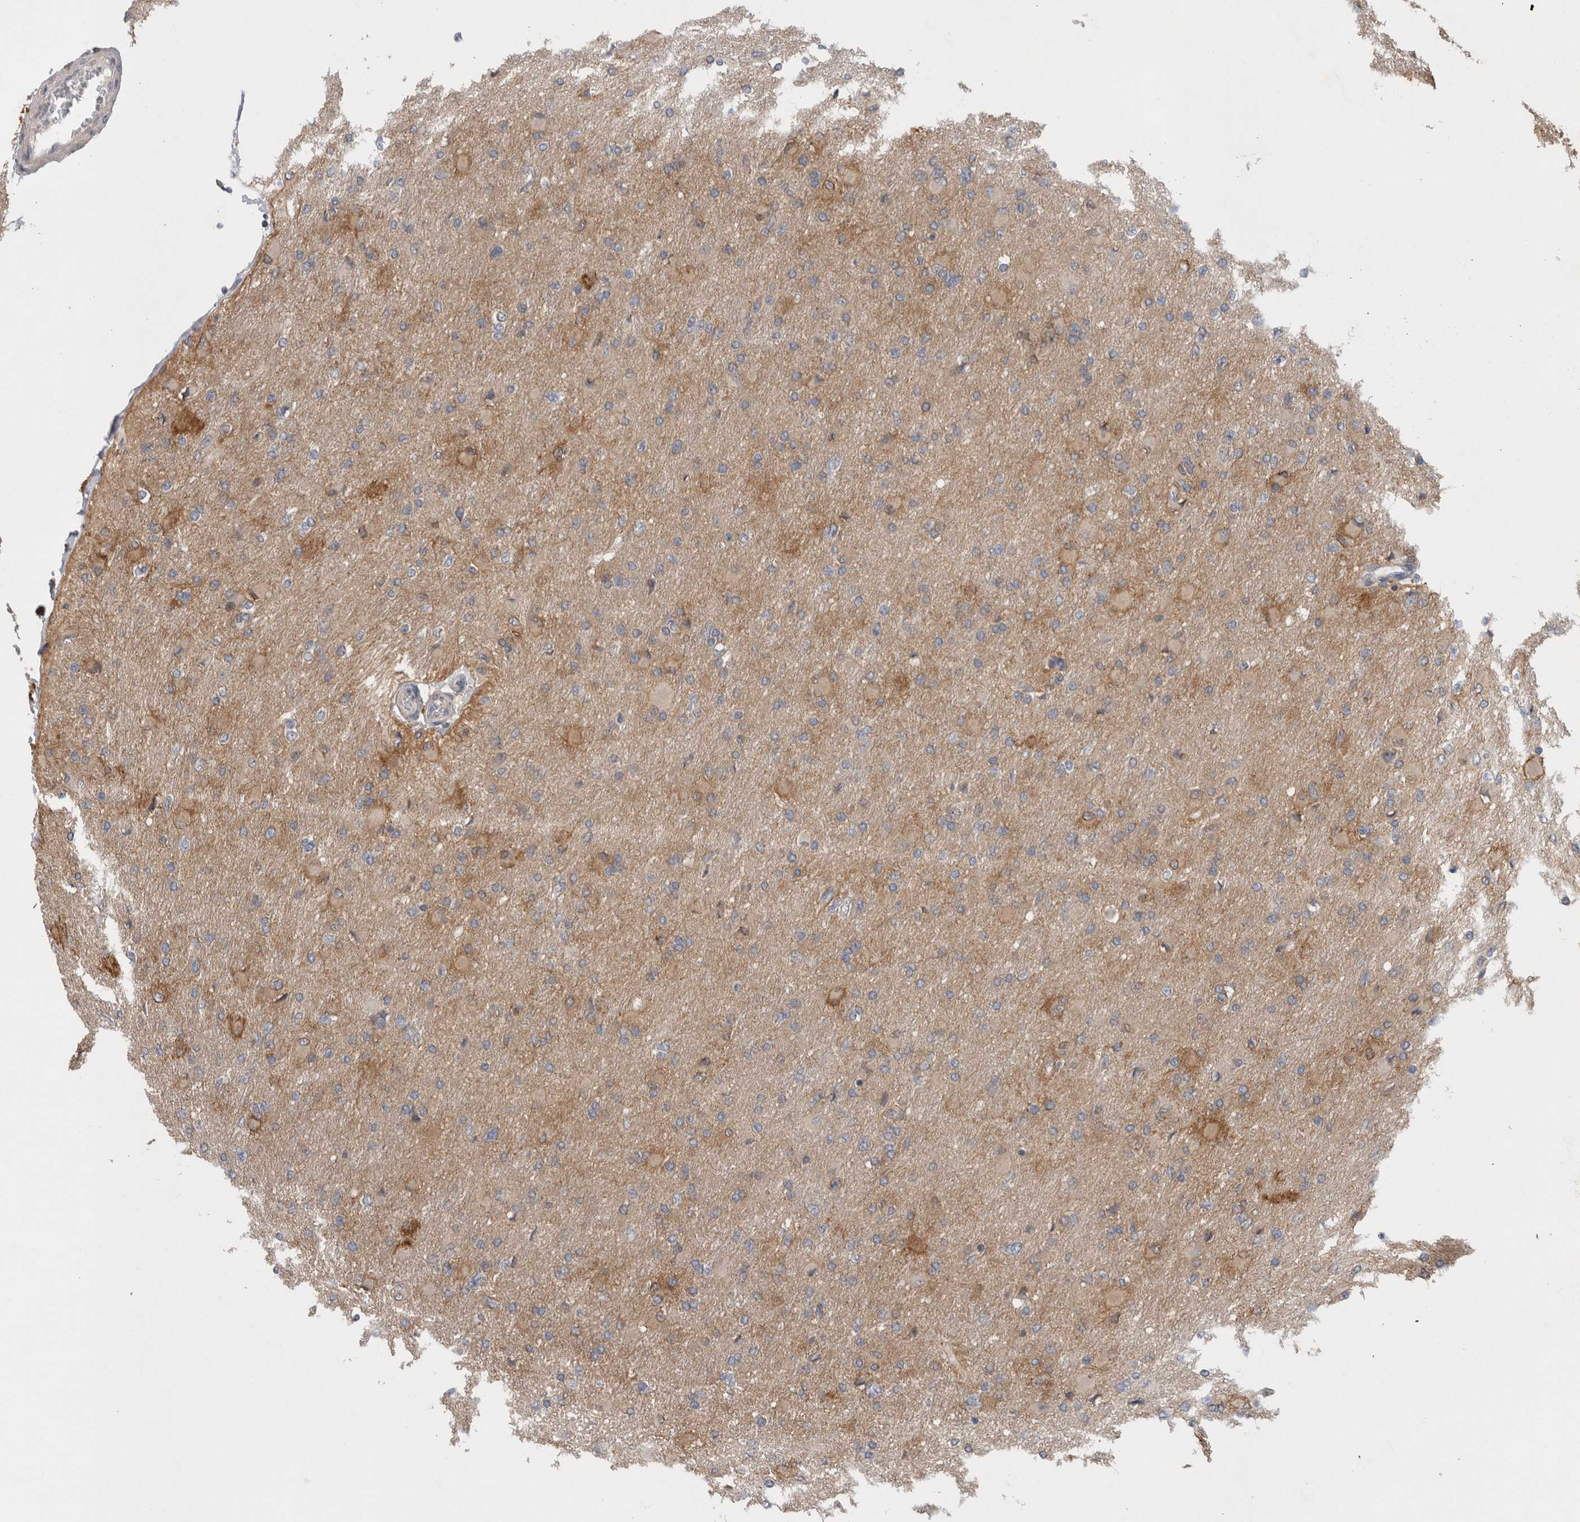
{"staining": {"intensity": "weak", "quantity": ">75%", "location": "cytoplasmic/membranous"}, "tissue": "glioma", "cell_type": "Tumor cells", "image_type": "cancer", "snomed": [{"axis": "morphology", "description": "Glioma, malignant, High grade"}, {"axis": "topography", "description": "Cerebral cortex"}], "caption": "Human glioma stained with a protein marker shows weak staining in tumor cells.", "gene": "SCARA5", "patient": {"sex": "female", "age": 36}}